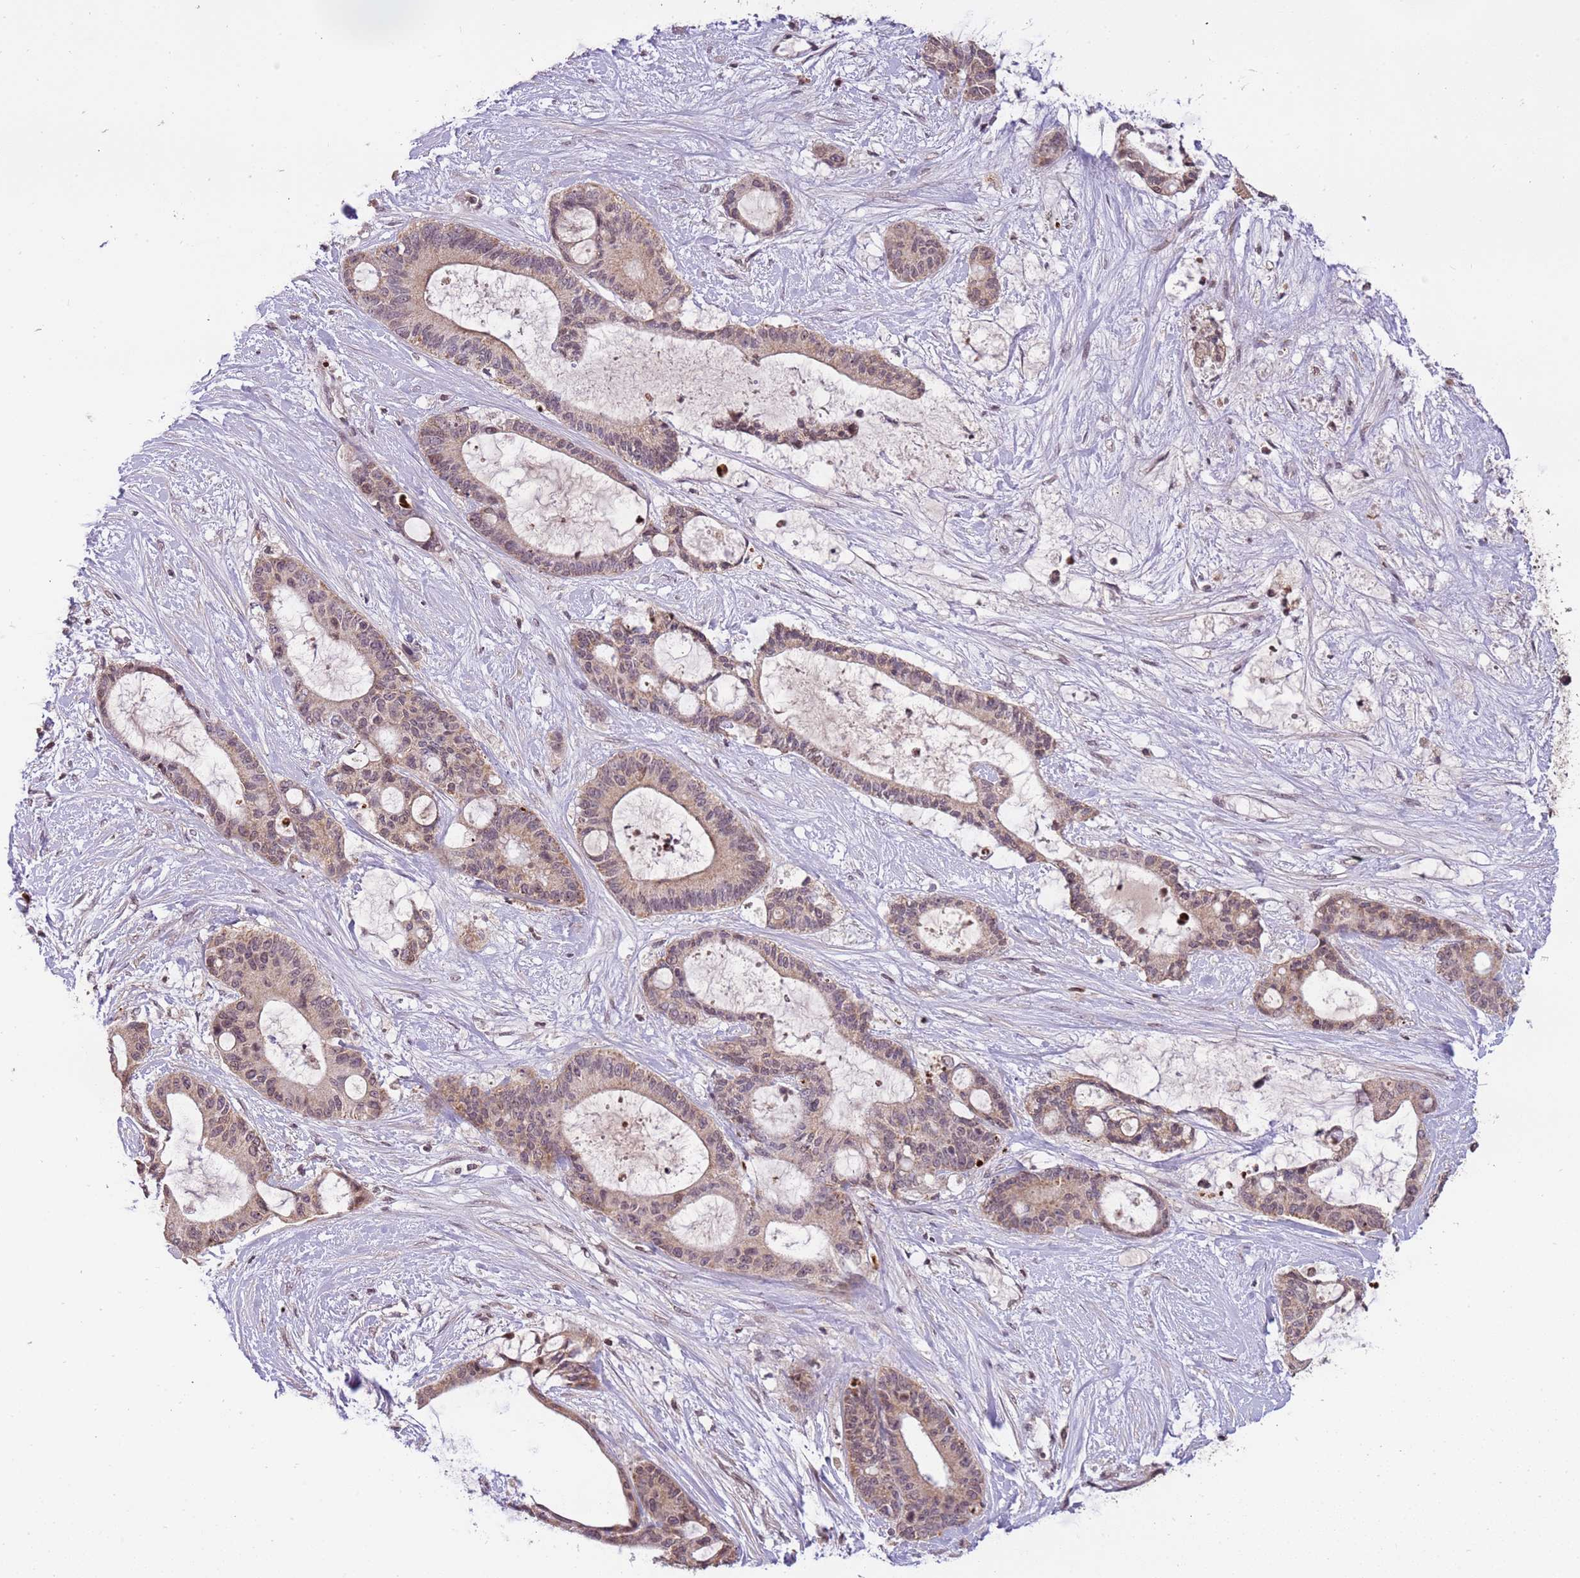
{"staining": {"intensity": "weak", "quantity": "25%-75%", "location": "cytoplasmic/membranous"}, "tissue": "liver cancer", "cell_type": "Tumor cells", "image_type": "cancer", "snomed": [{"axis": "morphology", "description": "Normal tissue, NOS"}, {"axis": "morphology", "description": "Cholangiocarcinoma"}, {"axis": "topography", "description": "Liver"}, {"axis": "topography", "description": "Peripheral nerve tissue"}], "caption": "Human liver cancer (cholangiocarcinoma) stained with a protein marker shows weak staining in tumor cells.", "gene": "SAMSN1", "patient": {"sex": "female", "age": 73}}